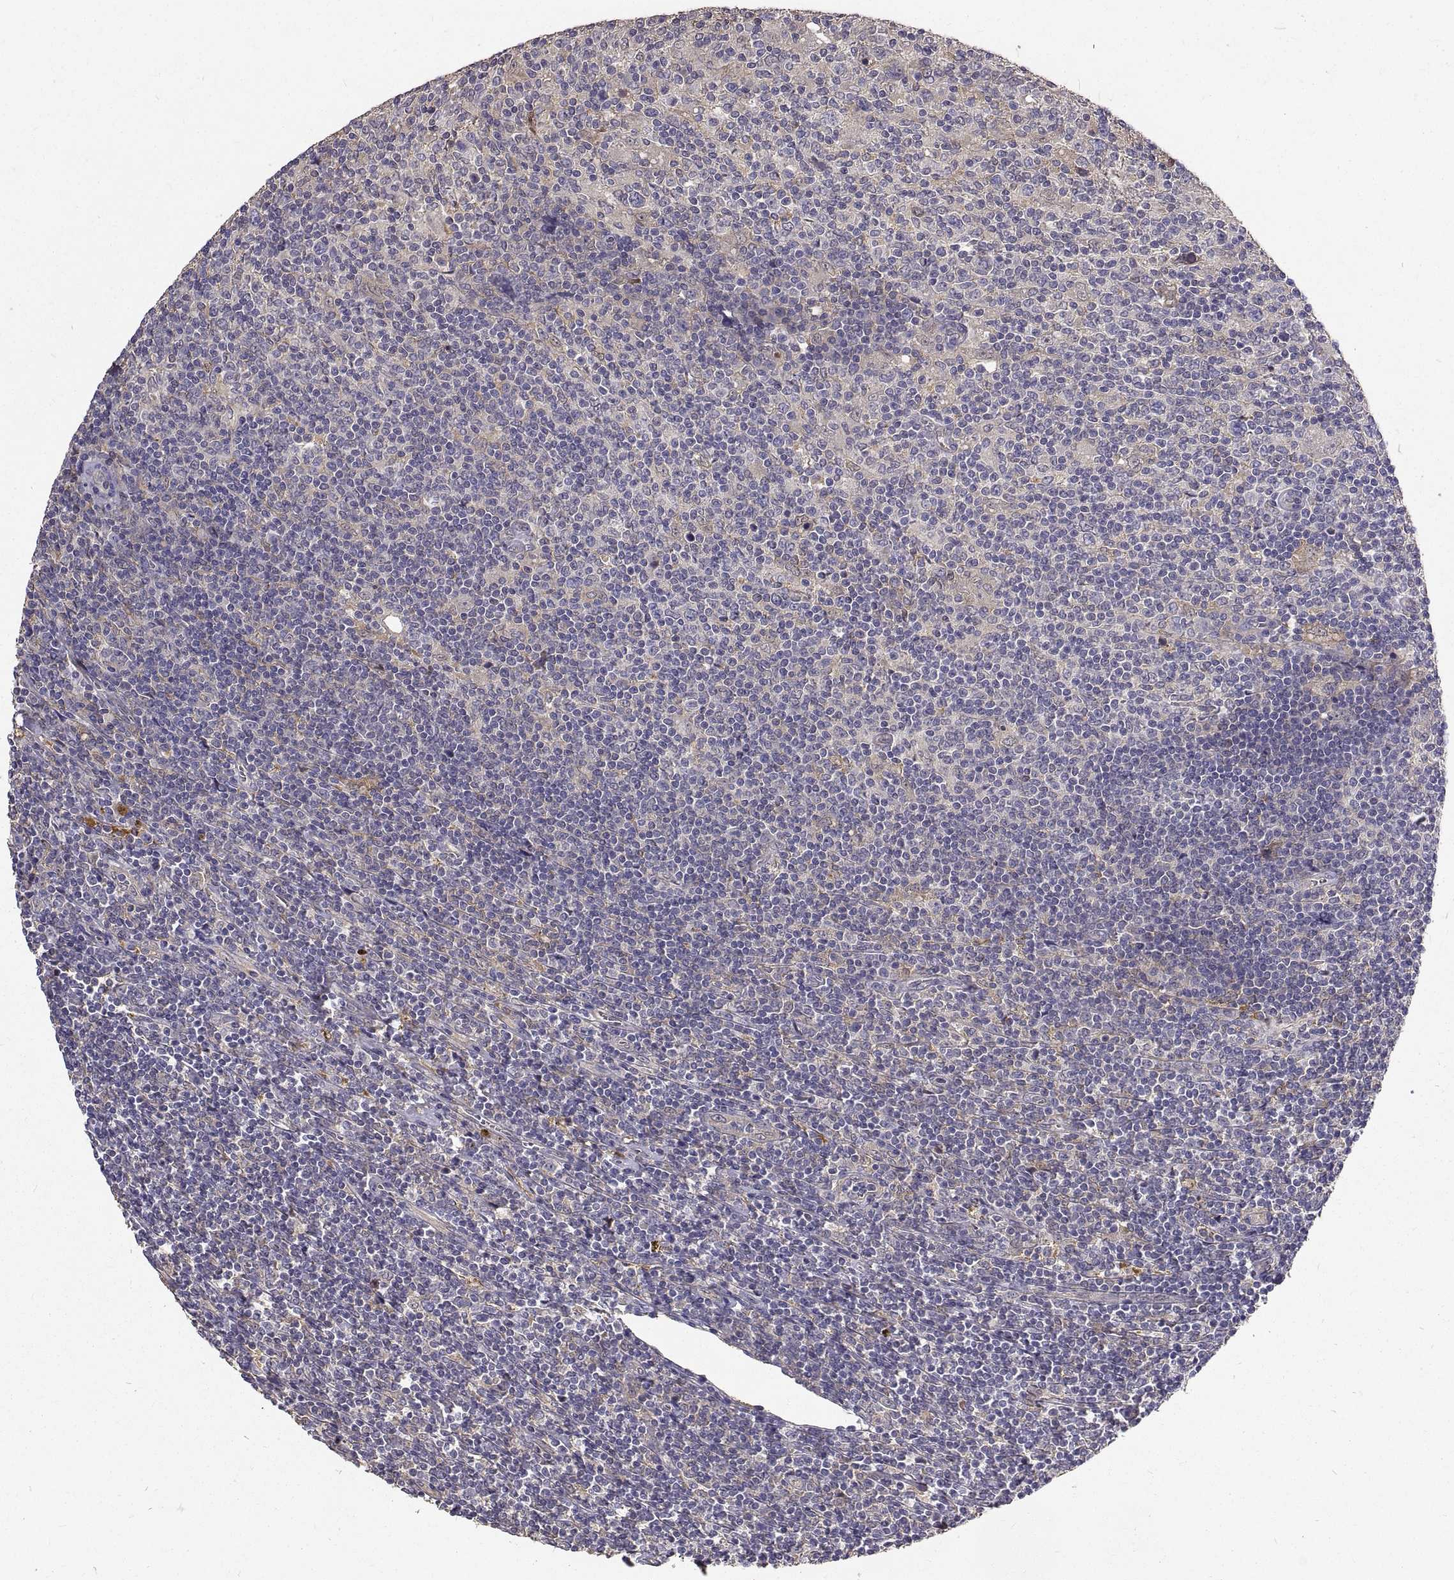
{"staining": {"intensity": "negative", "quantity": "none", "location": "none"}, "tissue": "lymphoma", "cell_type": "Tumor cells", "image_type": "cancer", "snomed": [{"axis": "morphology", "description": "Hodgkin's disease, NOS"}, {"axis": "topography", "description": "Lymph node"}], "caption": "Immunohistochemistry of human Hodgkin's disease reveals no expression in tumor cells.", "gene": "PEA15", "patient": {"sex": "male", "age": 40}}